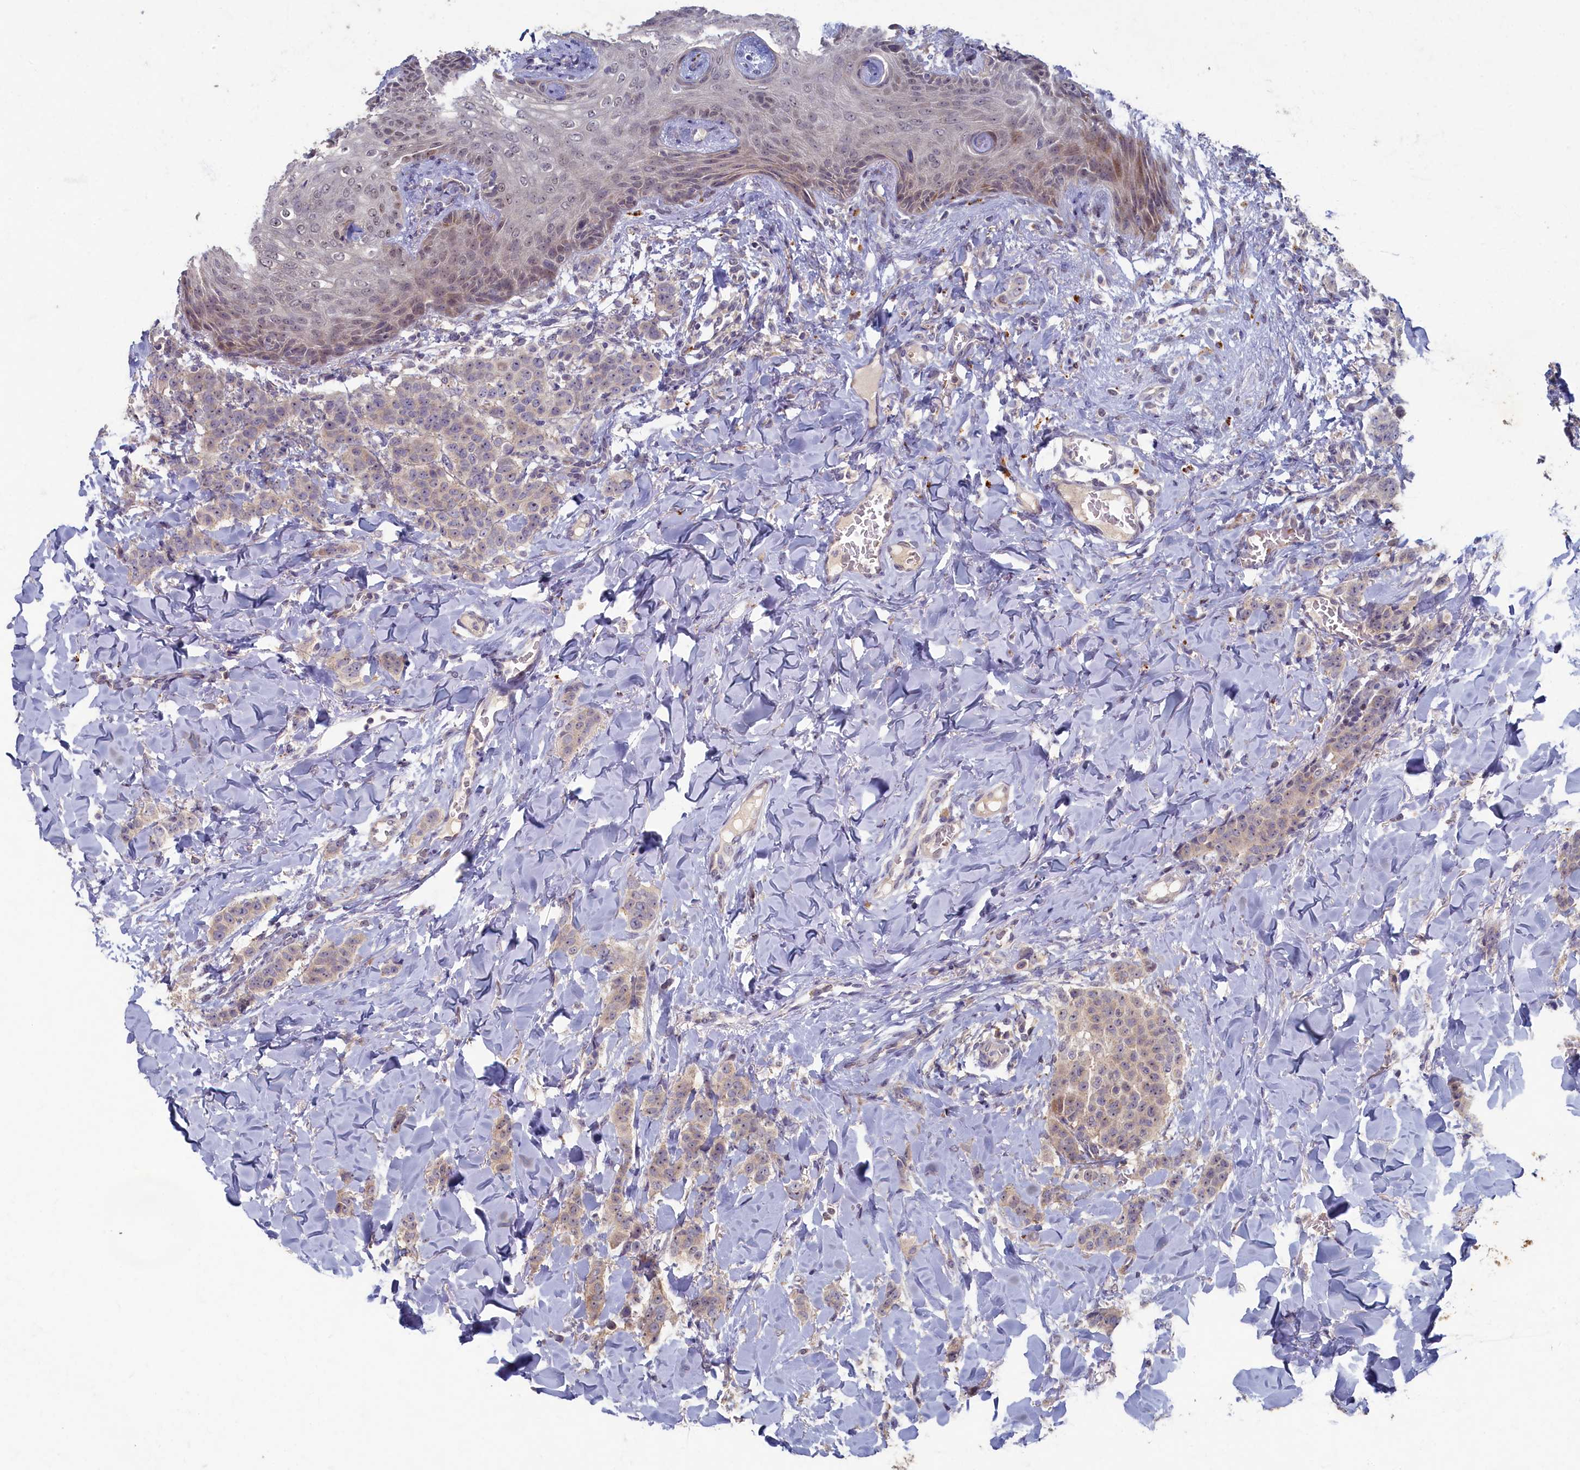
{"staining": {"intensity": "negative", "quantity": "none", "location": "none"}, "tissue": "breast cancer", "cell_type": "Tumor cells", "image_type": "cancer", "snomed": [{"axis": "morphology", "description": "Duct carcinoma"}, {"axis": "topography", "description": "Breast"}], "caption": "Tumor cells are negative for protein expression in human breast cancer.", "gene": "HUNK", "patient": {"sex": "female", "age": 40}}